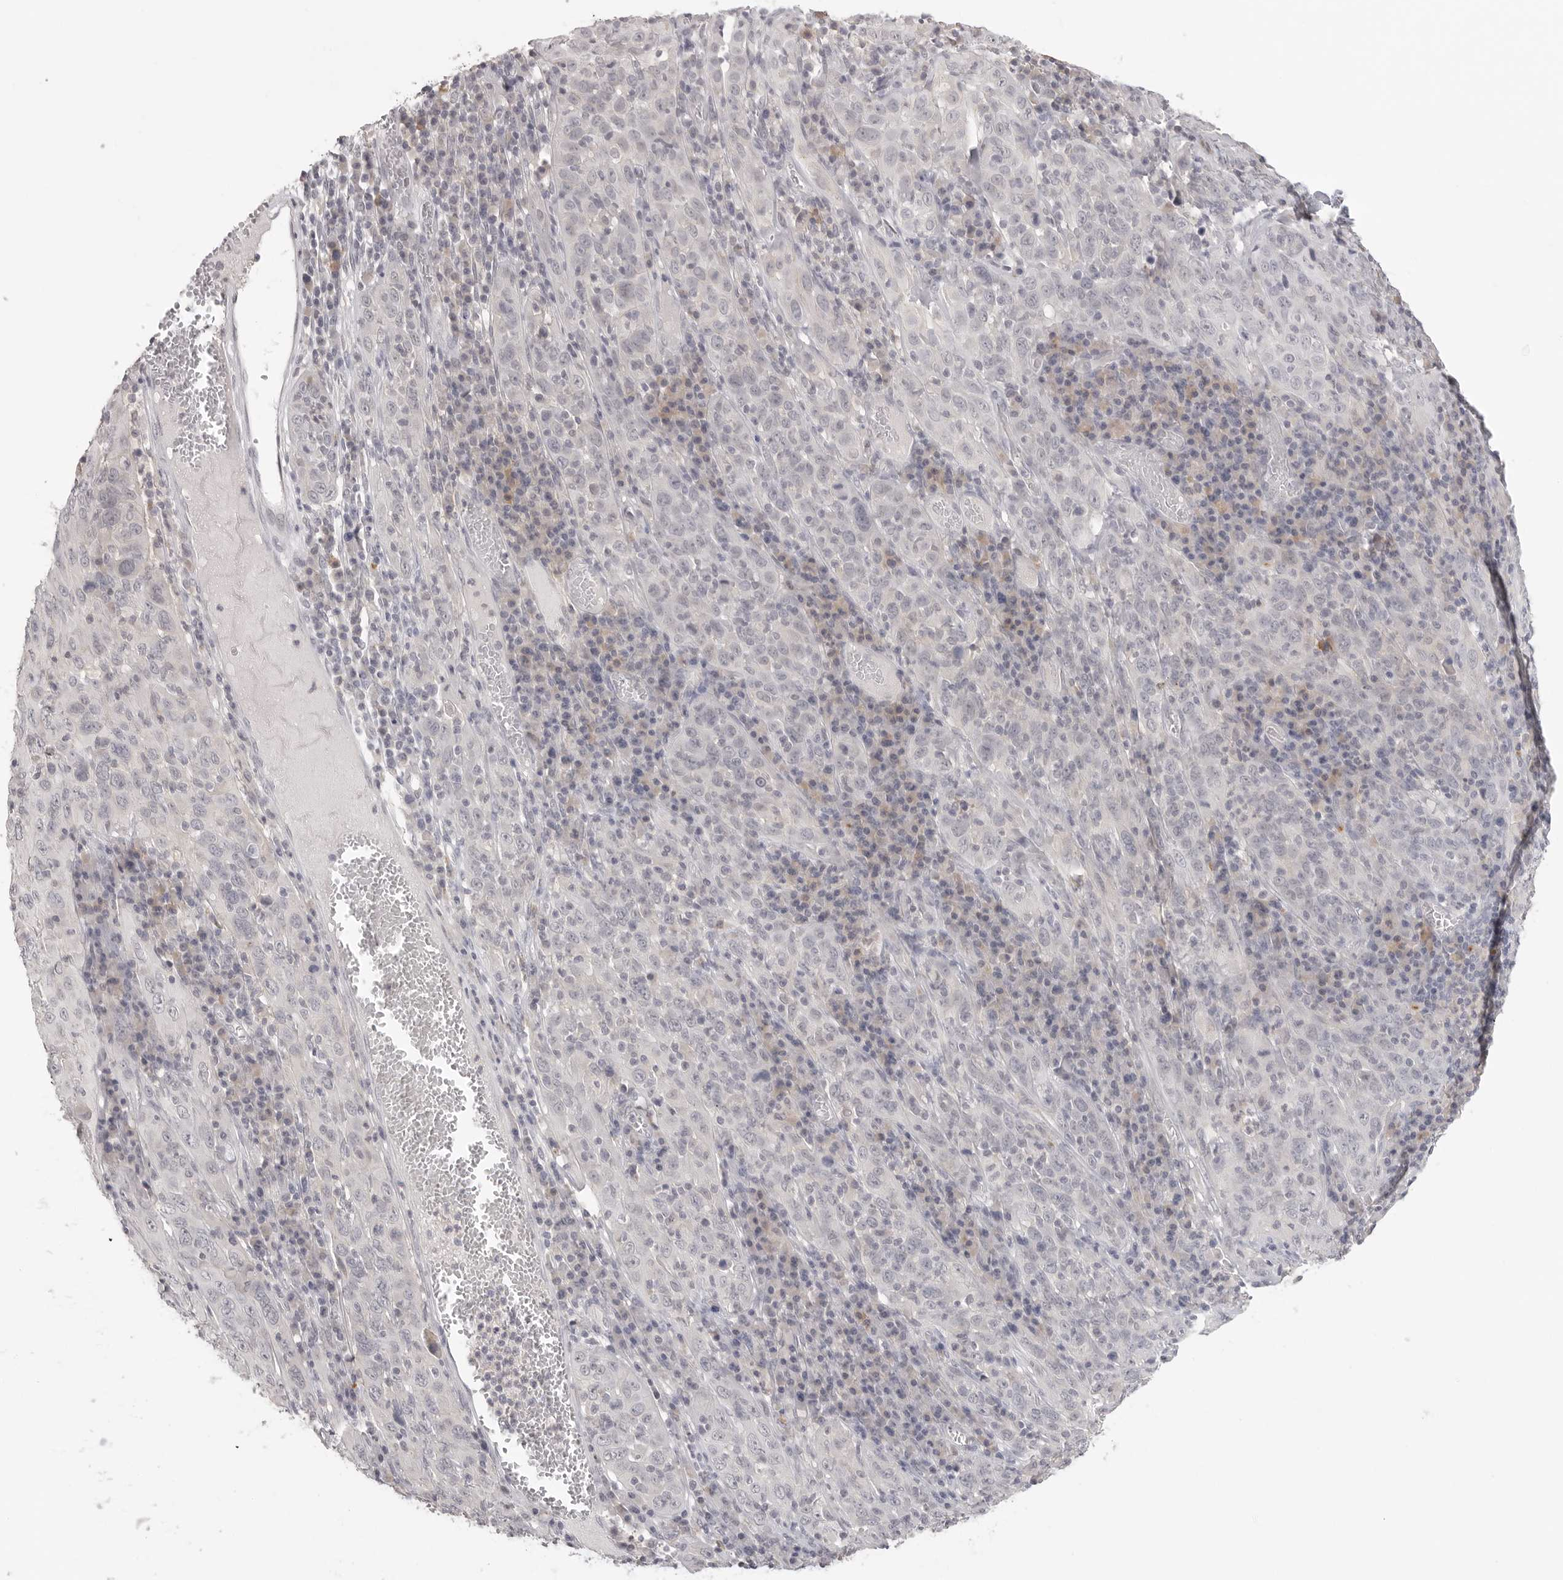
{"staining": {"intensity": "negative", "quantity": "none", "location": "none"}, "tissue": "cervical cancer", "cell_type": "Tumor cells", "image_type": "cancer", "snomed": [{"axis": "morphology", "description": "Squamous cell carcinoma, NOS"}, {"axis": "topography", "description": "Cervix"}], "caption": "Human squamous cell carcinoma (cervical) stained for a protein using immunohistochemistry (IHC) exhibits no staining in tumor cells.", "gene": "HMGCS2", "patient": {"sex": "female", "age": 46}}